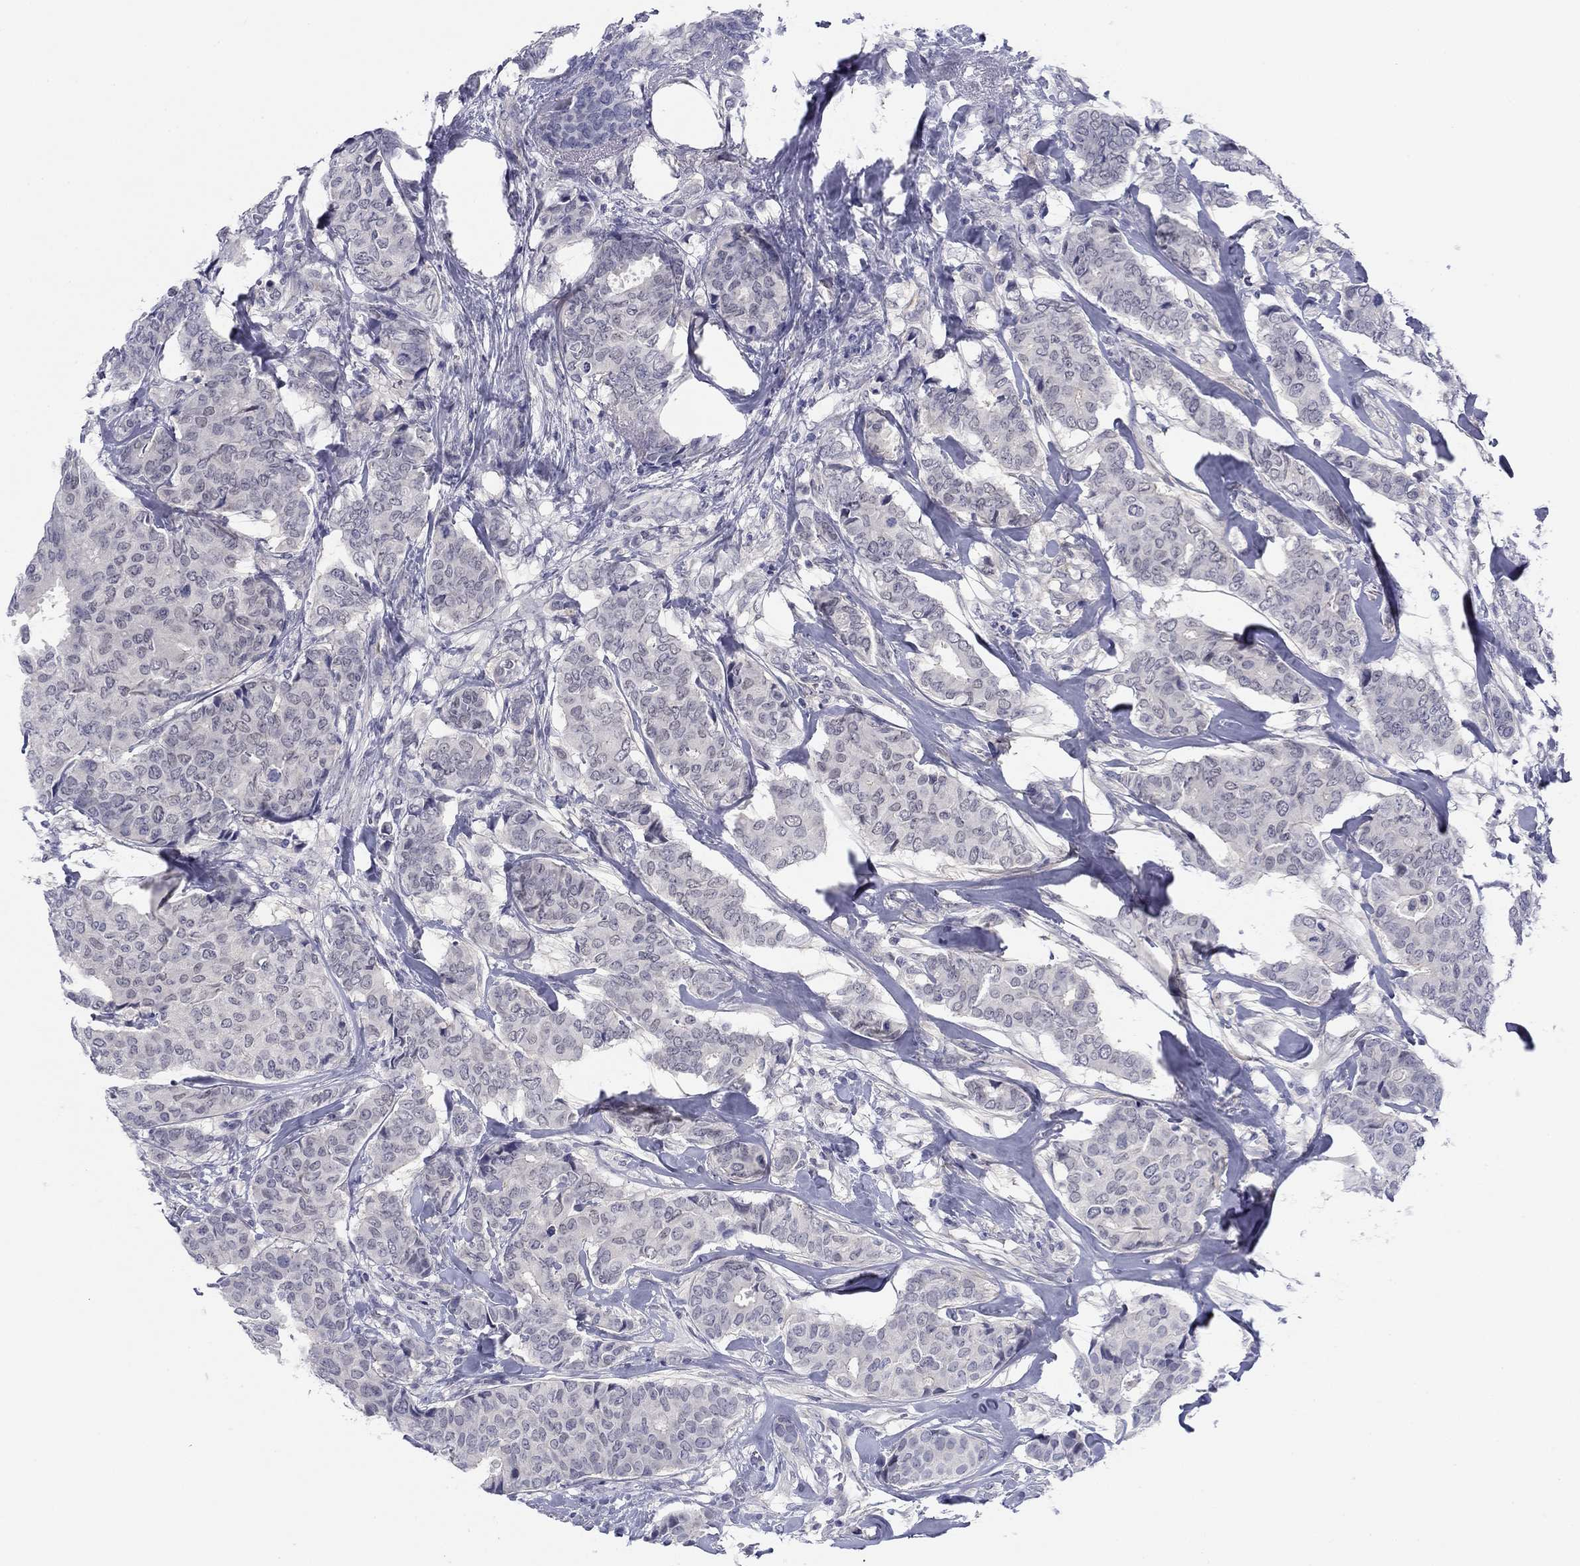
{"staining": {"intensity": "weak", "quantity": "25%-75%", "location": "nuclear"}, "tissue": "breast cancer", "cell_type": "Tumor cells", "image_type": "cancer", "snomed": [{"axis": "morphology", "description": "Duct carcinoma"}, {"axis": "topography", "description": "Breast"}], "caption": "Breast cancer (infiltrating ductal carcinoma) stained with immunohistochemistry (IHC) exhibits weak nuclear expression in about 25%-75% of tumor cells.", "gene": "TIGD4", "patient": {"sex": "female", "age": 75}}